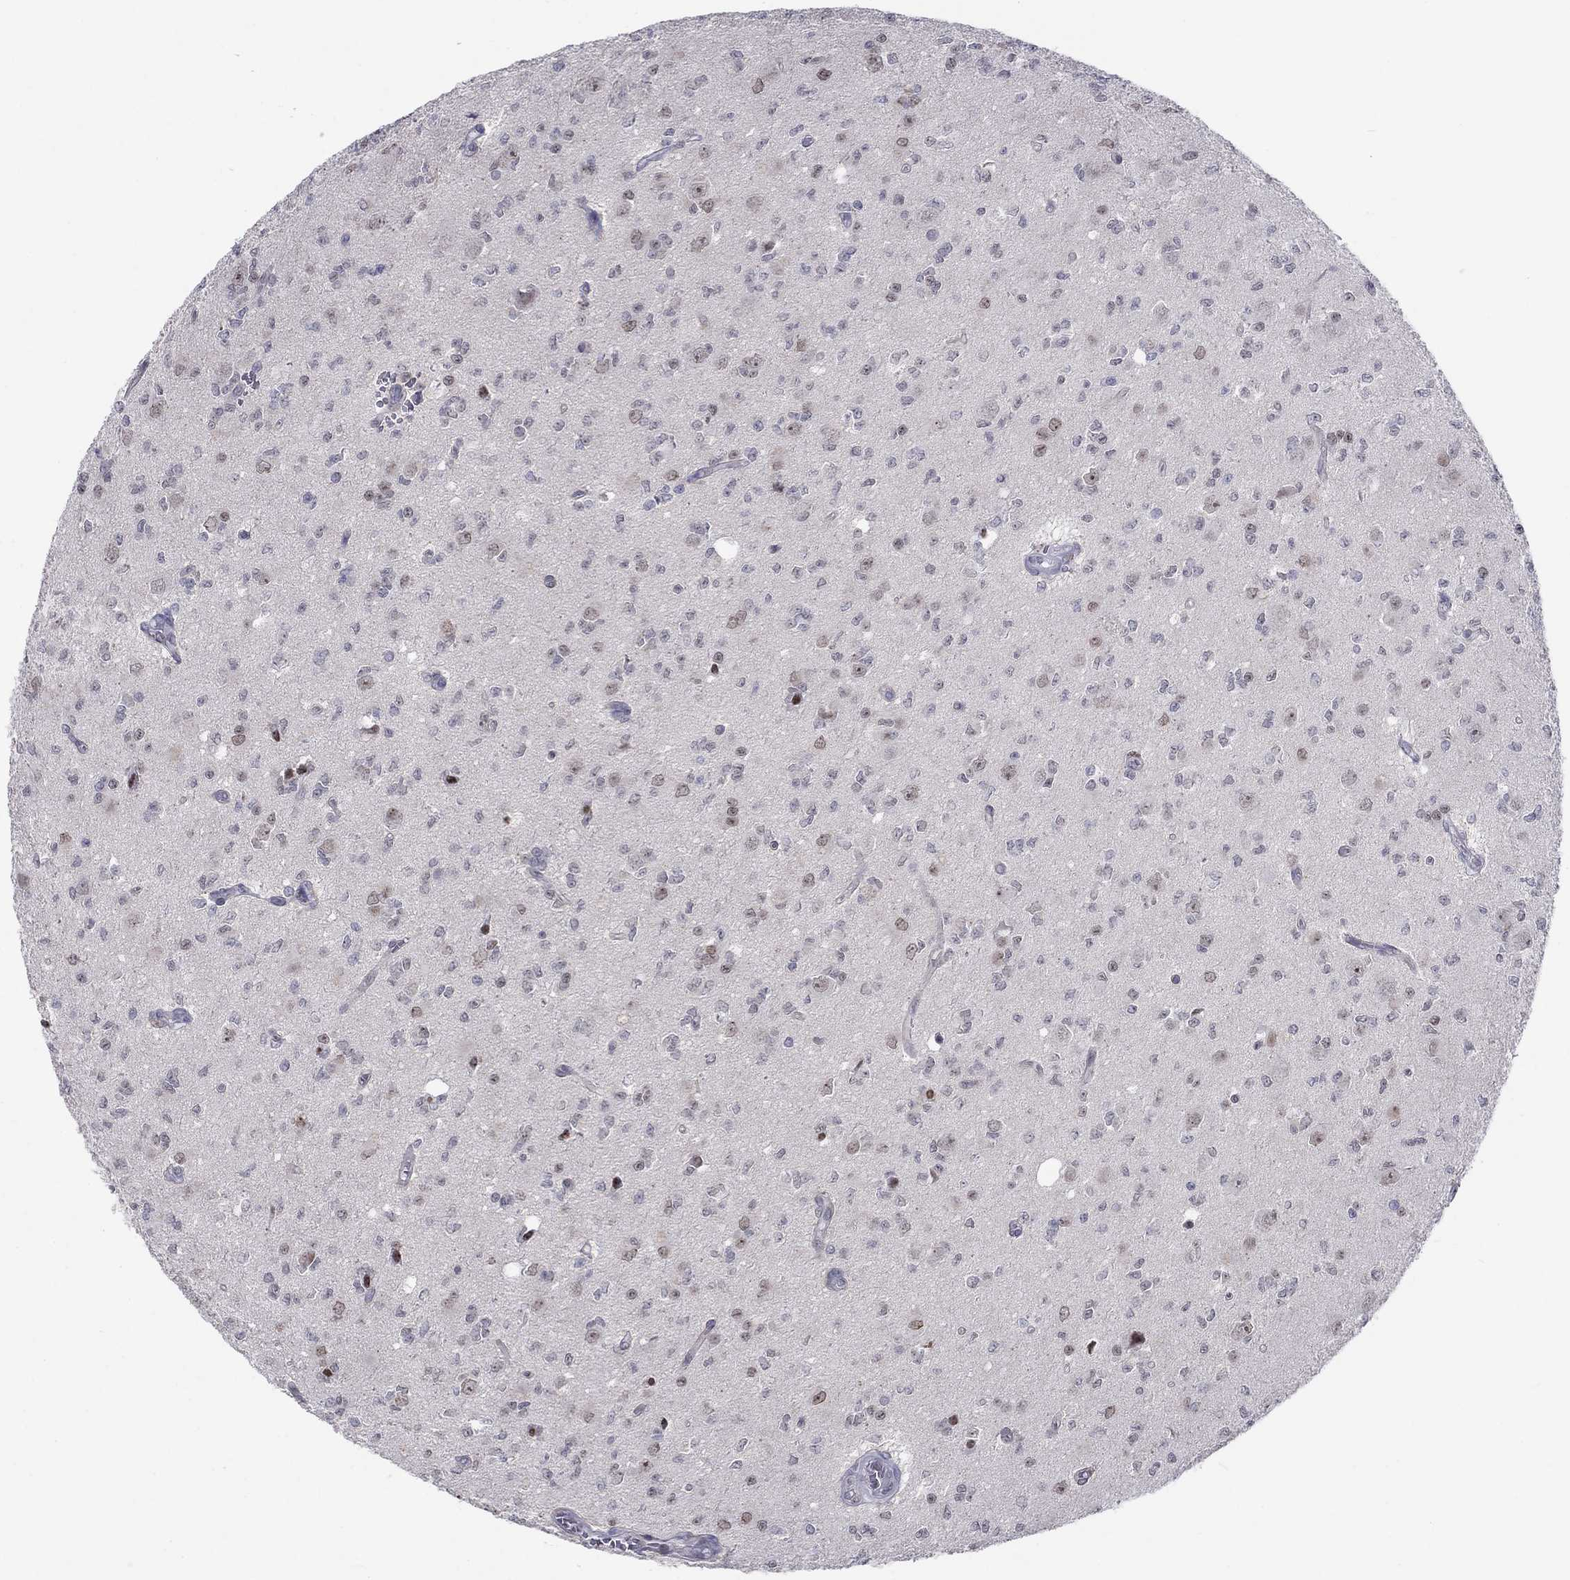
{"staining": {"intensity": "weak", "quantity": "<25%", "location": "nuclear"}, "tissue": "glioma", "cell_type": "Tumor cells", "image_type": "cancer", "snomed": [{"axis": "morphology", "description": "Glioma, malignant, Low grade"}, {"axis": "topography", "description": "Brain"}], "caption": "Micrograph shows no significant protein staining in tumor cells of glioma. Brightfield microscopy of IHC stained with DAB (3,3'-diaminobenzidine) (brown) and hematoxylin (blue), captured at high magnification.", "gene": "EGFLAM", "patient": {"sex": "female", "age": 45}}